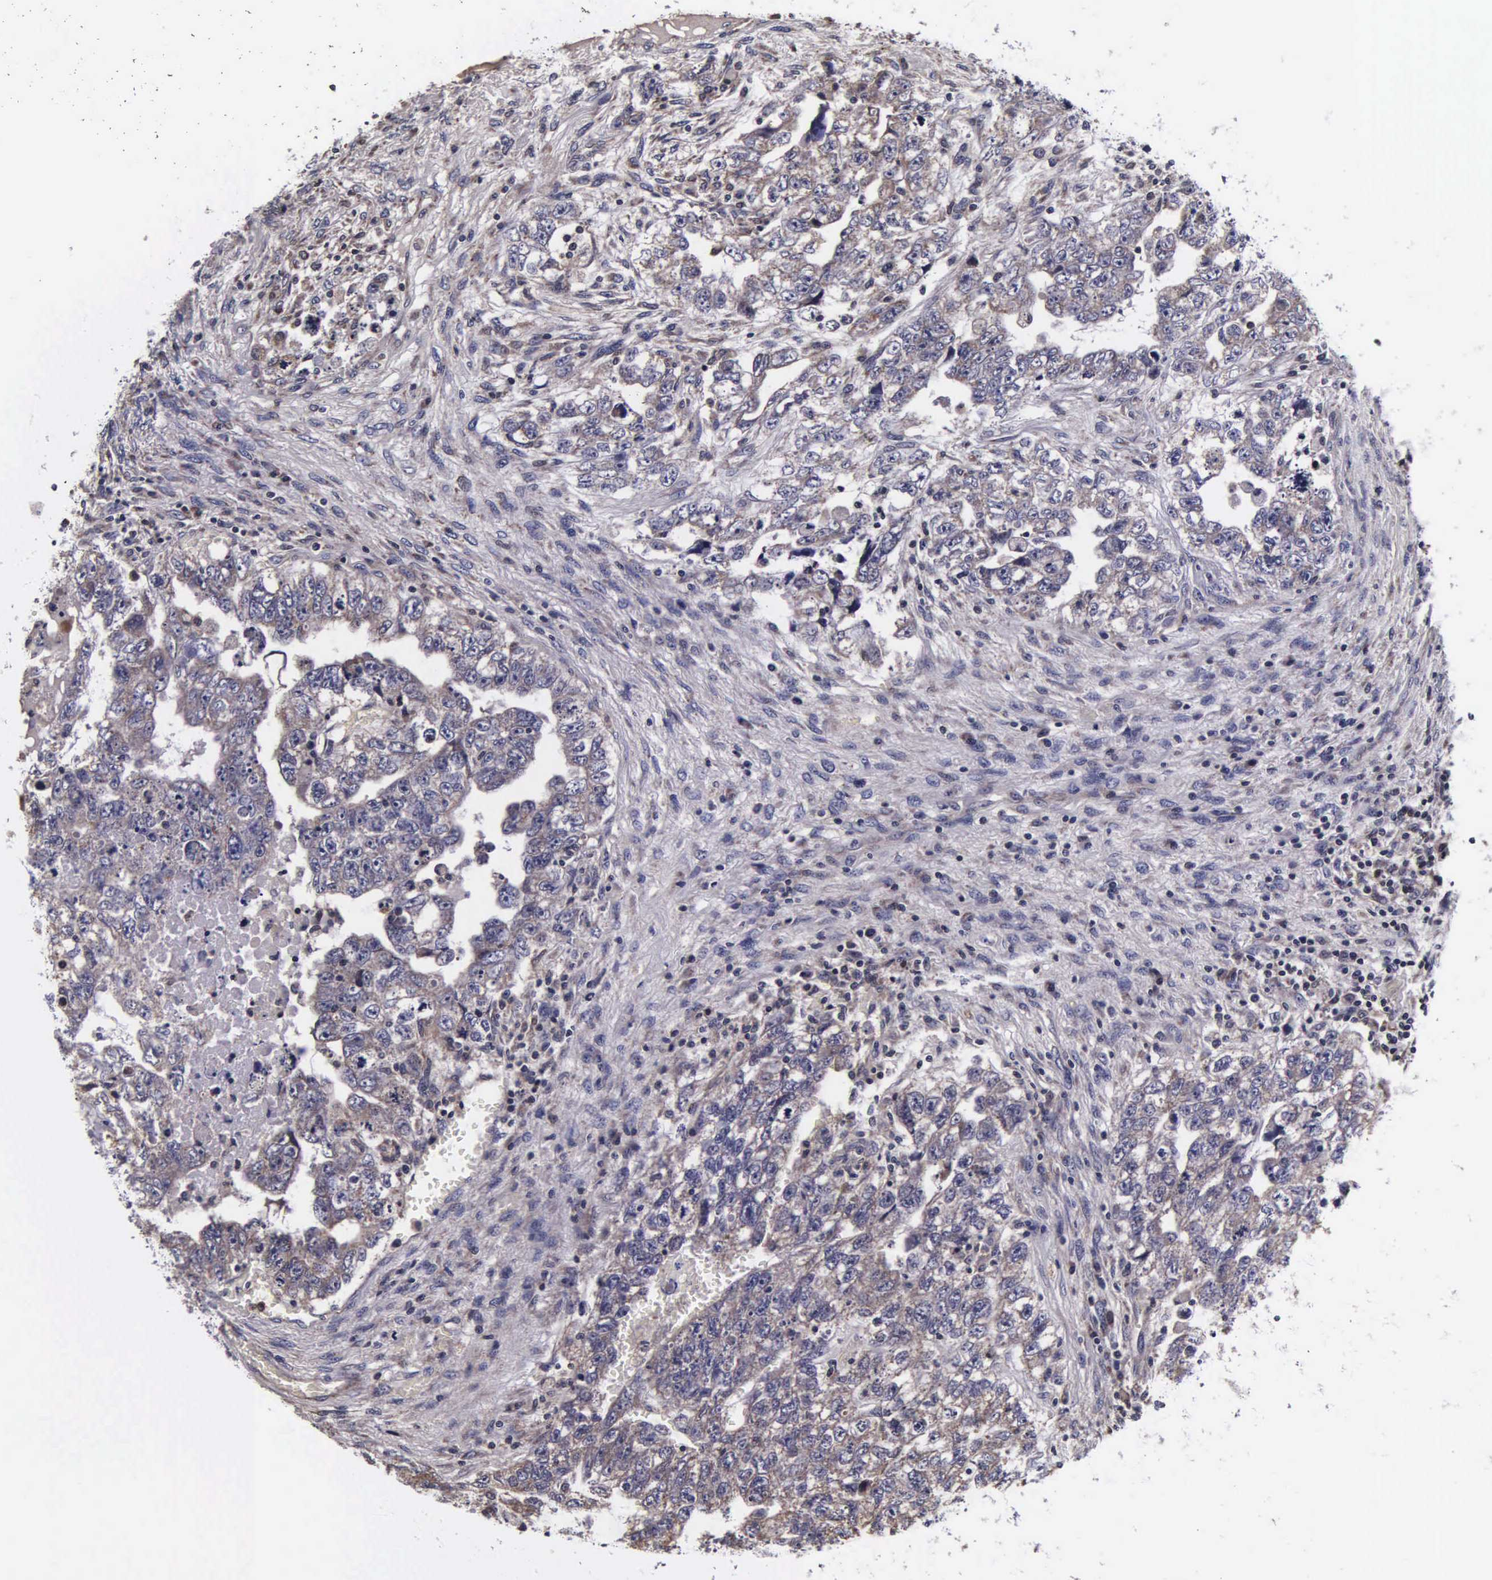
{"staining": {"intensity": "weak", "quantity": "25%-75%", "location": "cytoplasmic/membranous"}, "tissue": "testis cancer", "cell_type": "Tumor cells", "image_type": "cancer", "snomed": [{"axis": "morphology", "description": "Carcinoma, Embryonal, NOS"}, {"axis": "topography", "description": "Testis"}], "caption": "Brown immunohistochemical staining in human embryonal carcinoma (testis) shows weak cytoplasmic/membranous staining in about 25%-75% of tumor cells.", "gene": "PSMA3", "patient": {"sex": "male", "age": 36}}